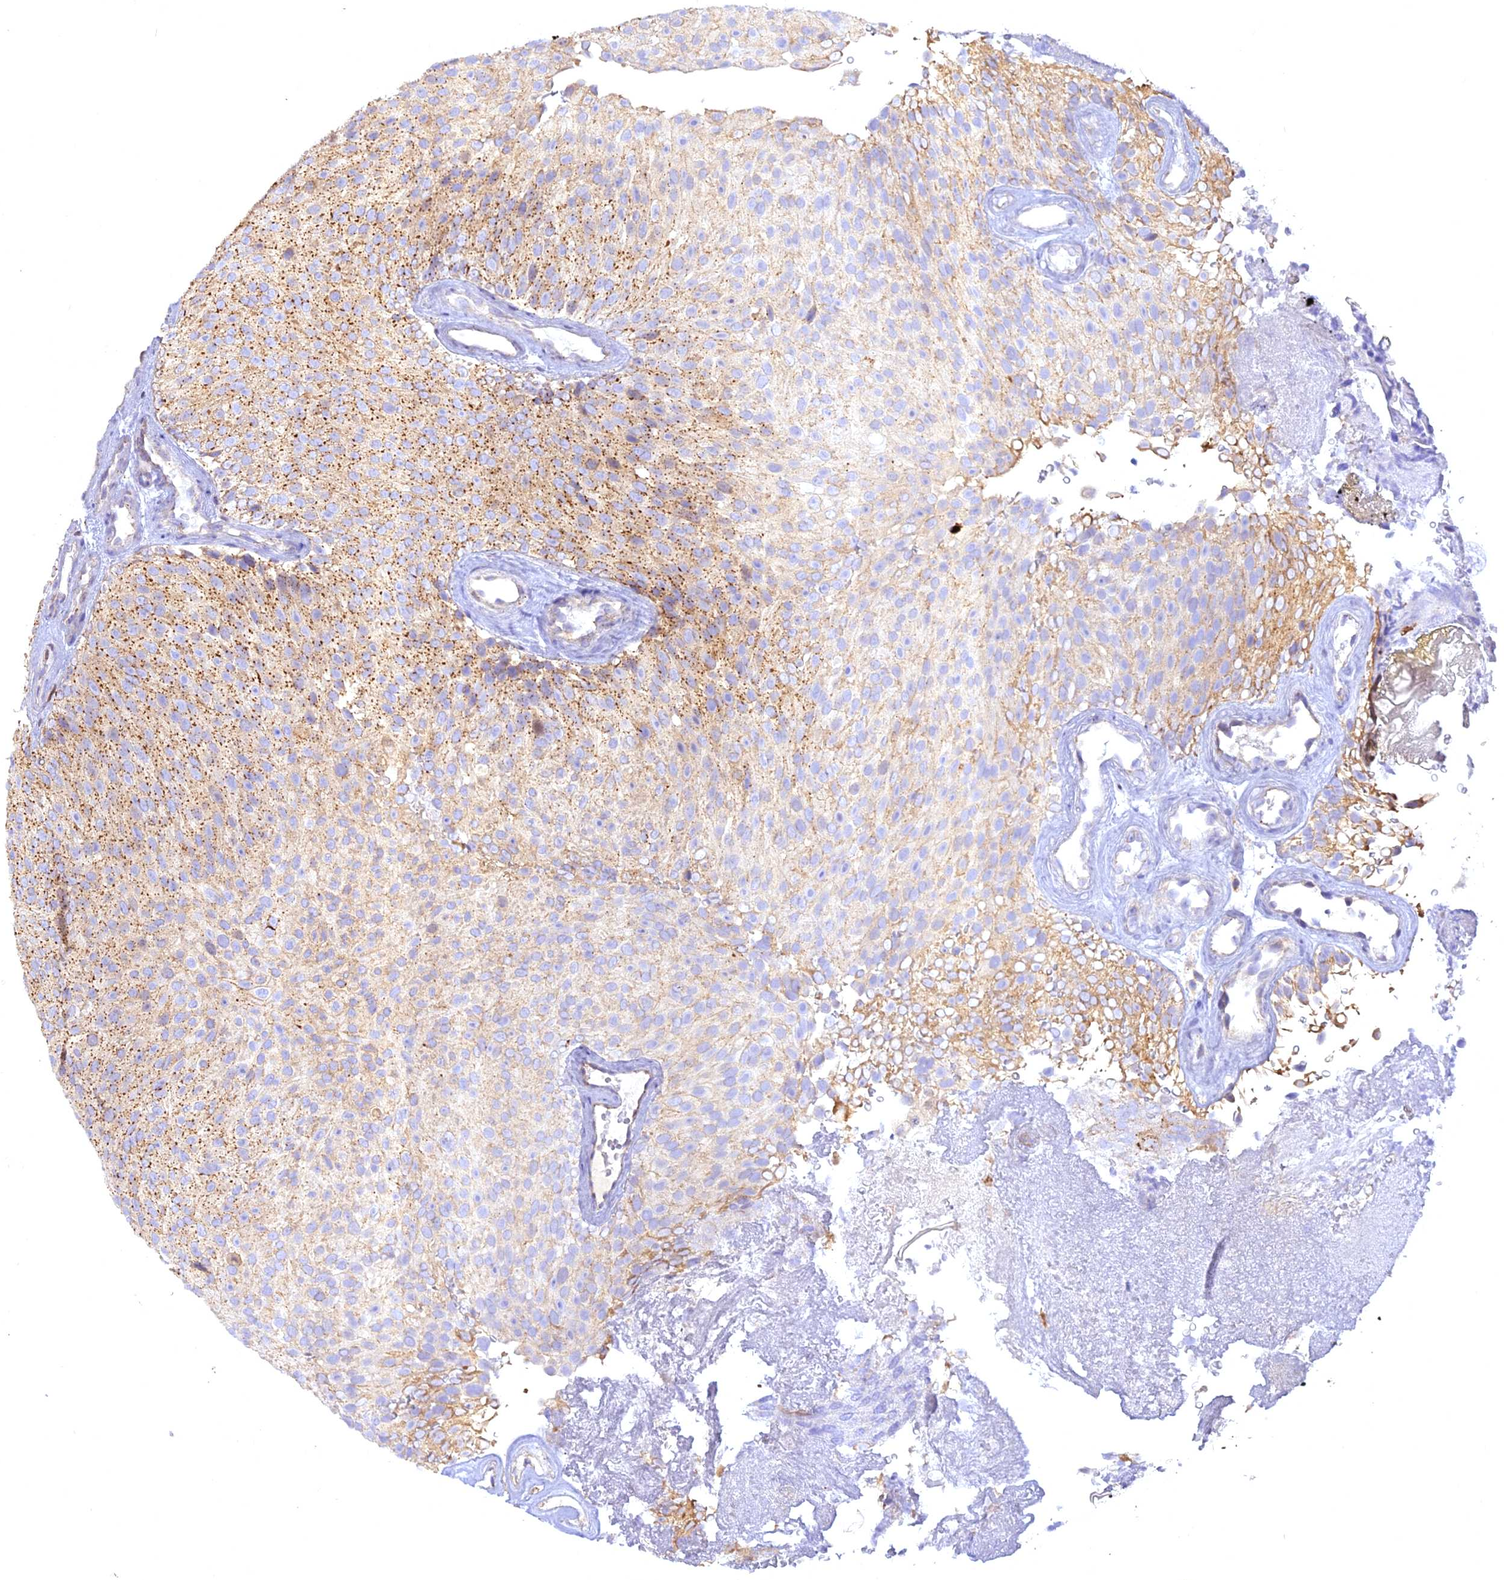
{"staining": {"intensity": "moderate", "quantity": "<25%", "location": "cytoplasmic/membranous"}, "tissue": "urothelial cancer", "cell_type": "Tumor cells", "image_type": "cancer", "snomed": [{"axis": "morphology", "description": "Urothelial carcinoma, Low grade"}, {"axis": "topography", "description": "Urinary bladder"}], "caption": "Urothelial carcinoma (low-grade) stained with a brown dye reveals moderate cytoplasmic/membranous positive expression in approximately <25% of tumor cells.", "gene": "CENPV", "patient": {"sex": "male", "age": 78}}